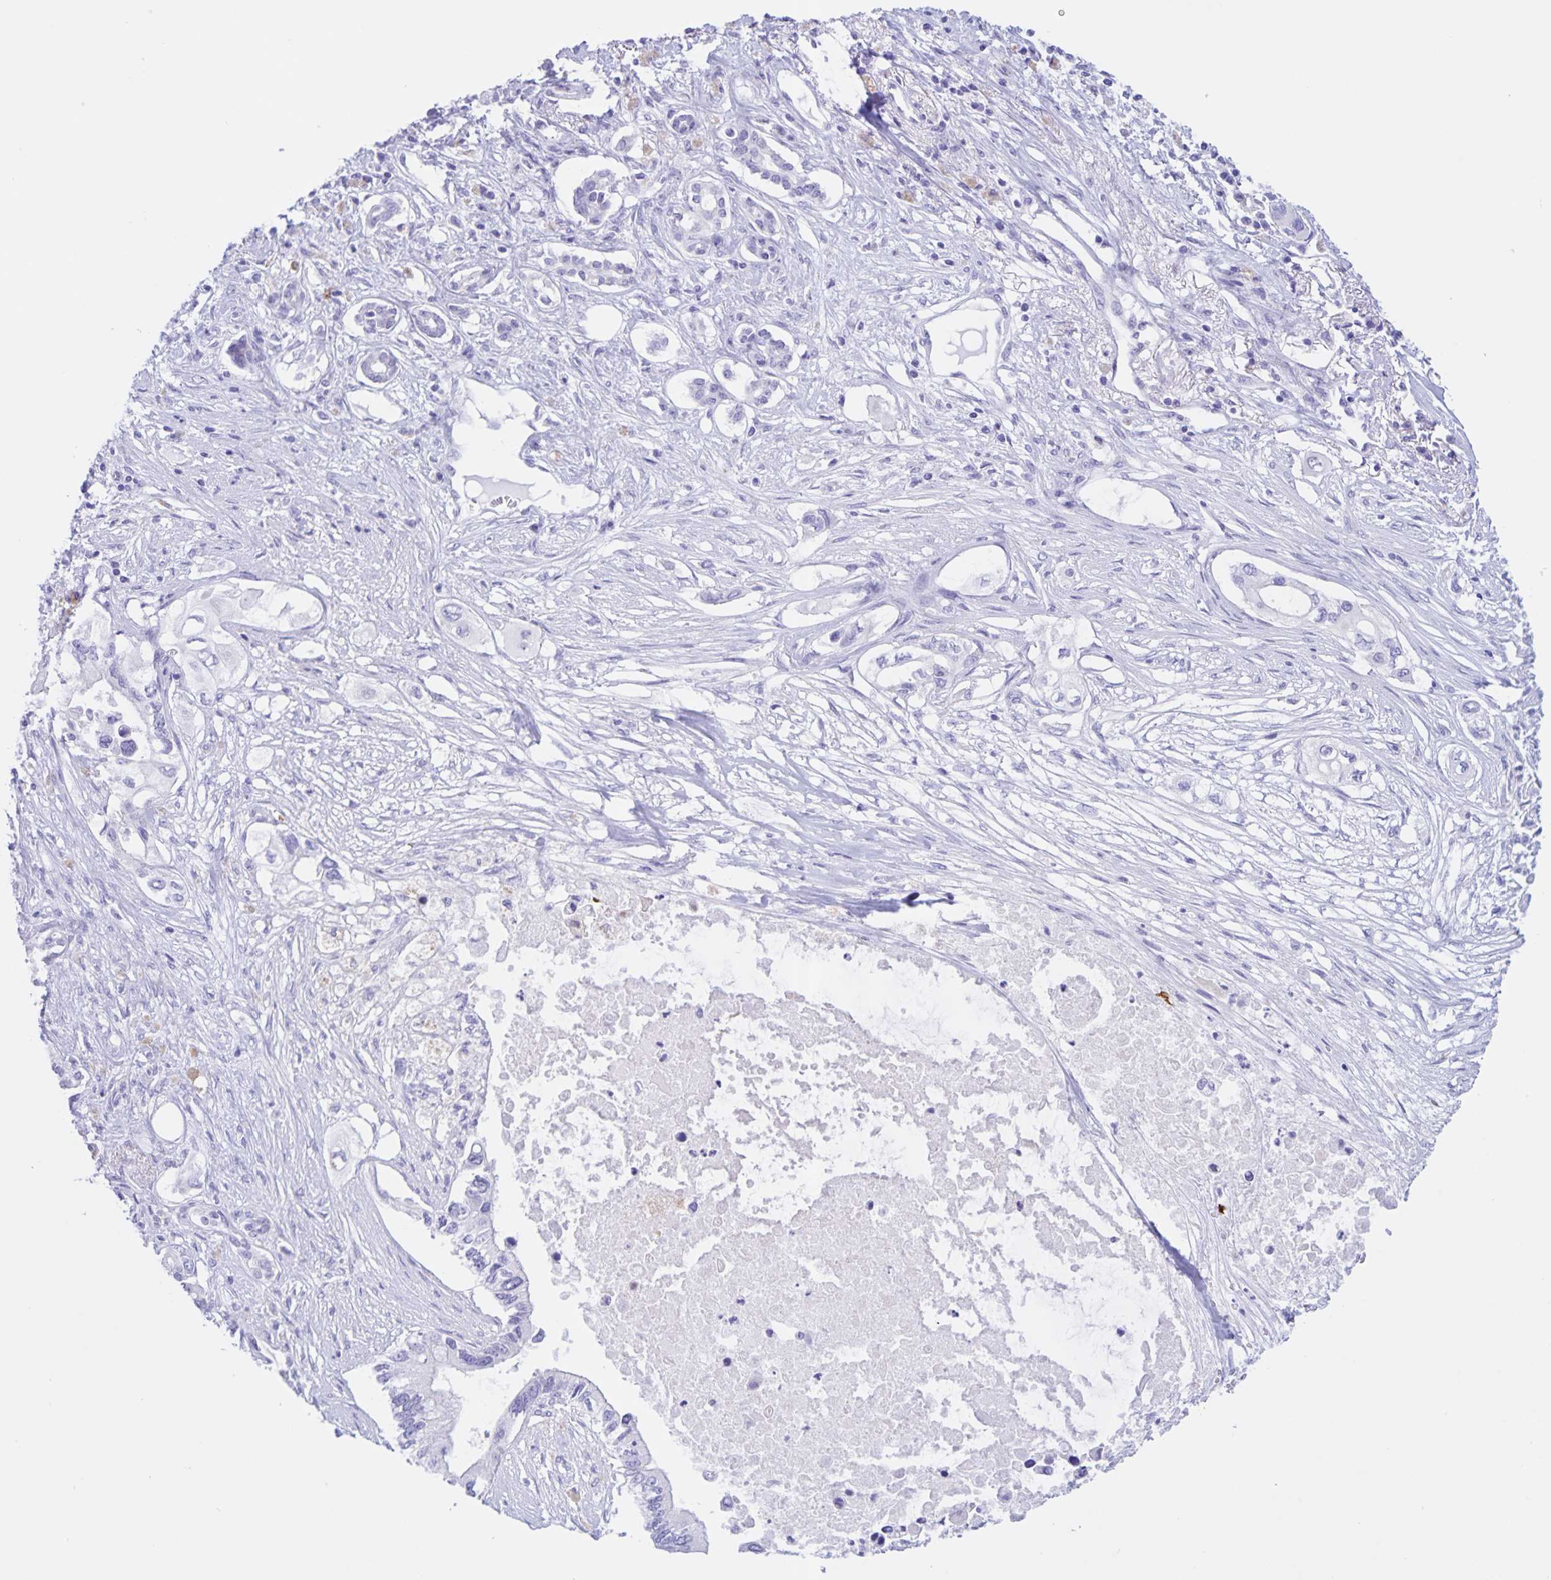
{"staining": {"intensity": "negative", "quantity": "none", "location": "none"}, "tissue": "pancreatic cancer", "cell_type": "Tumor cells", "image_type": "cancer", "snomed": [{"axis": "morphology", "description": "Adenocarcinoma, NOS"}, {"axis": "topography", "description": "Pancreas"}], "caption": "A micrograph of pancreatic cancer stained for a protein shows no brown staining in tumor cells.", "gene": "TGIF2LX", "patient": {"sex": "female", "age": 63}}